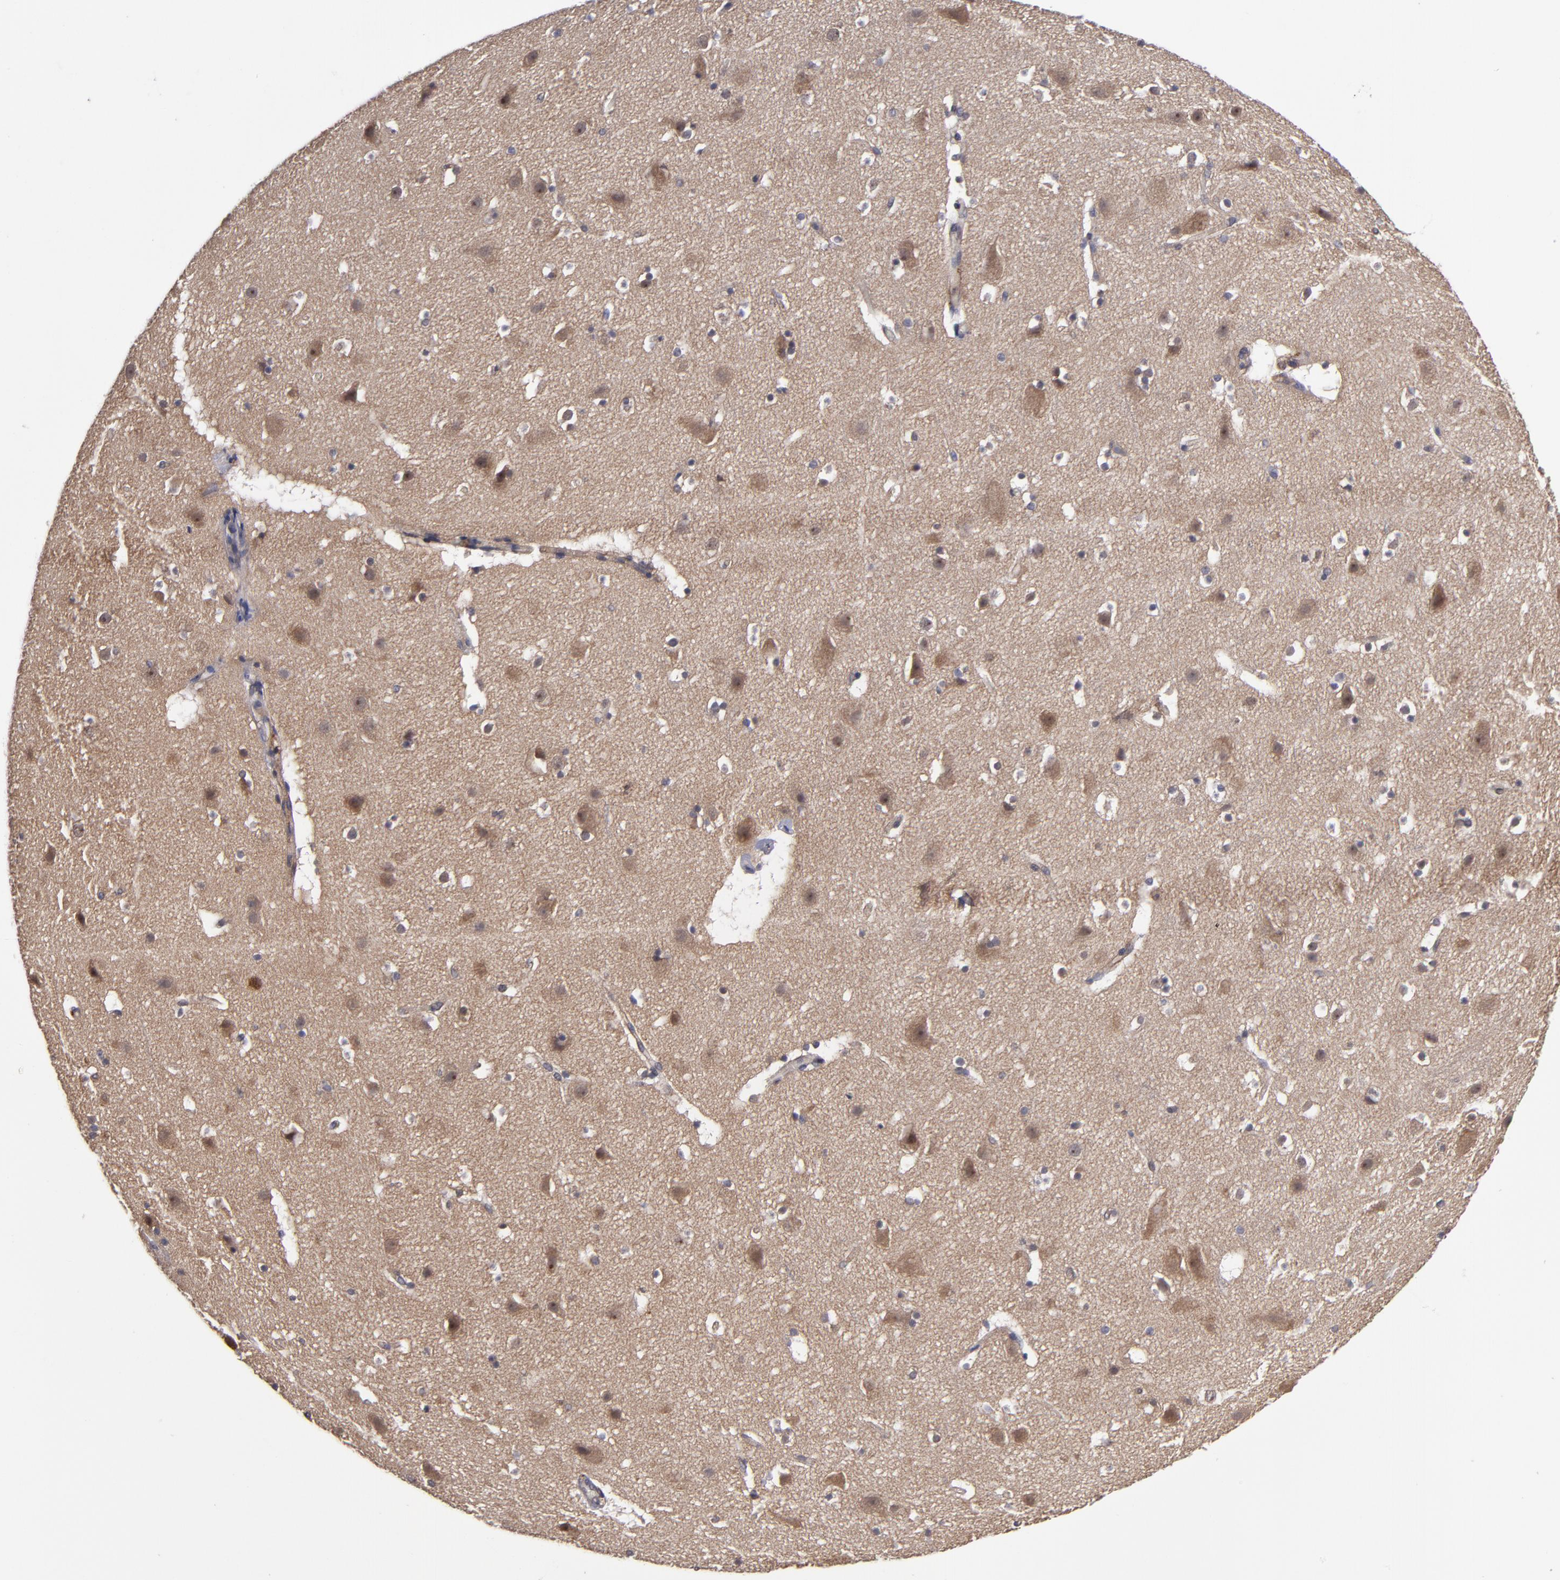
{"staining": {"intensity": "negative", "quantity": "none", "location": "none"}, "tissue": "cerebral cortex", "cell_type": "Endothelial cells", "image_type": "normal", "snomed": [{"axis": "morphology", "description": "Normal tissue, NOS"}, {"axis": "topography", "description": "Cerebral cortex"}], "caption": "Micrograph shows no protein staining in endothelial cells of unremarkable cerebral cortex. (DAB (3,3'-diaminobenzidine) immunohistochemistry, high magnification).", "gene": "CTSO", "patient": {"sex": "male", "age": 45}}